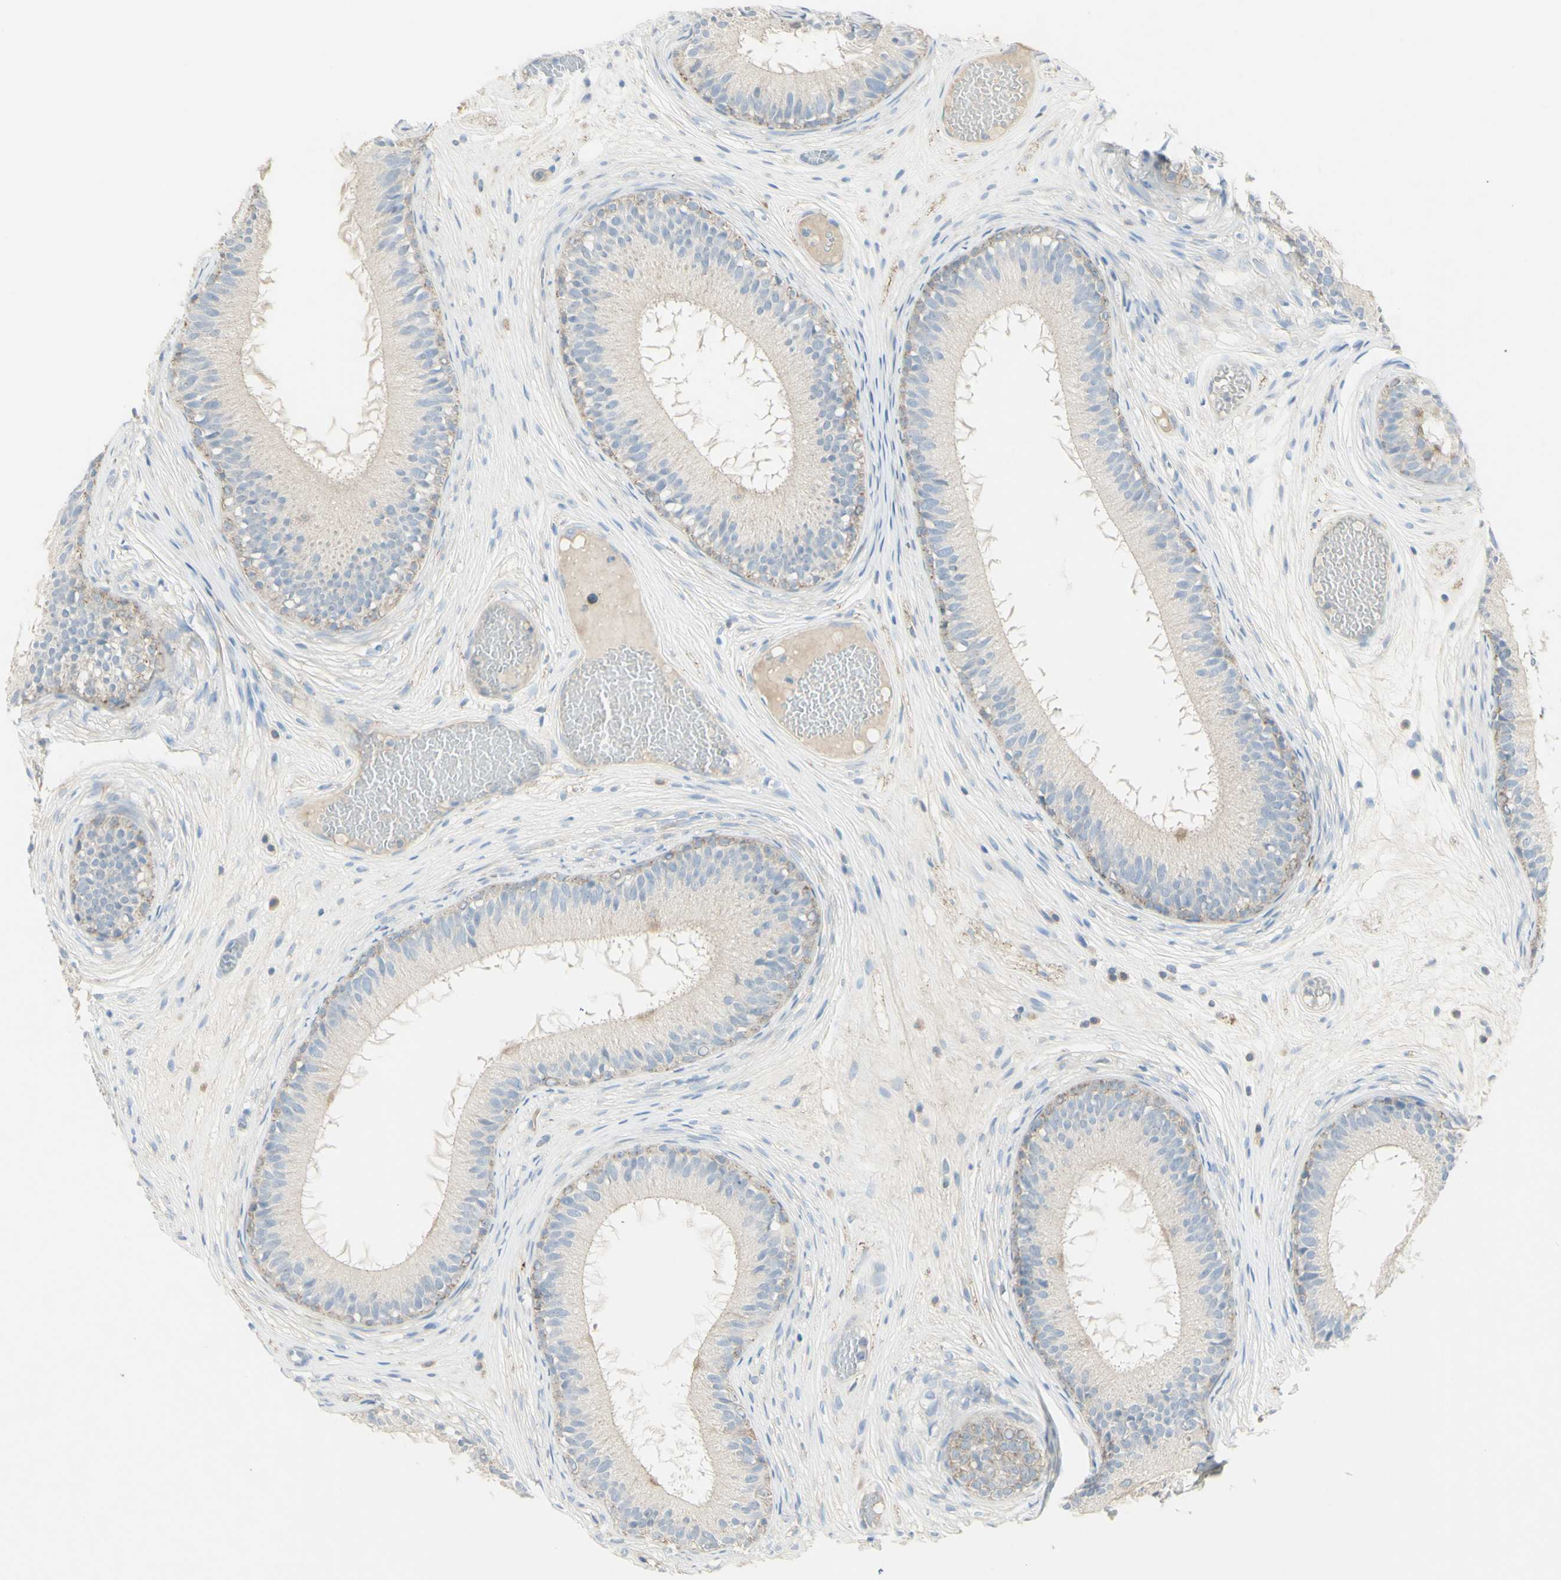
{"staining": {"intensity": "weak", "quantity": "<25%", "location": "cytoplasmic/membranous"}, "tissue": "epididymis", "cell_type": "Glandular cells", "image_type": "normal", "snomed": [{"axis": "morphology", "description": "Normal tissue, NOS"}, {"axis": "morphology", "description": "Atrophy, NOS"}, {"axis": "topography", "description": "Testis"}, {"axis": "topography", "description": "Epididymis"}], "caption": "Immunohistochemistry histopathology image of normal human epididymis stained for a protein (brown), which reveals no positivity in glandular cells.", "gene": "CNTNAP1", "patient": {"sex": "male", "age": 18}}